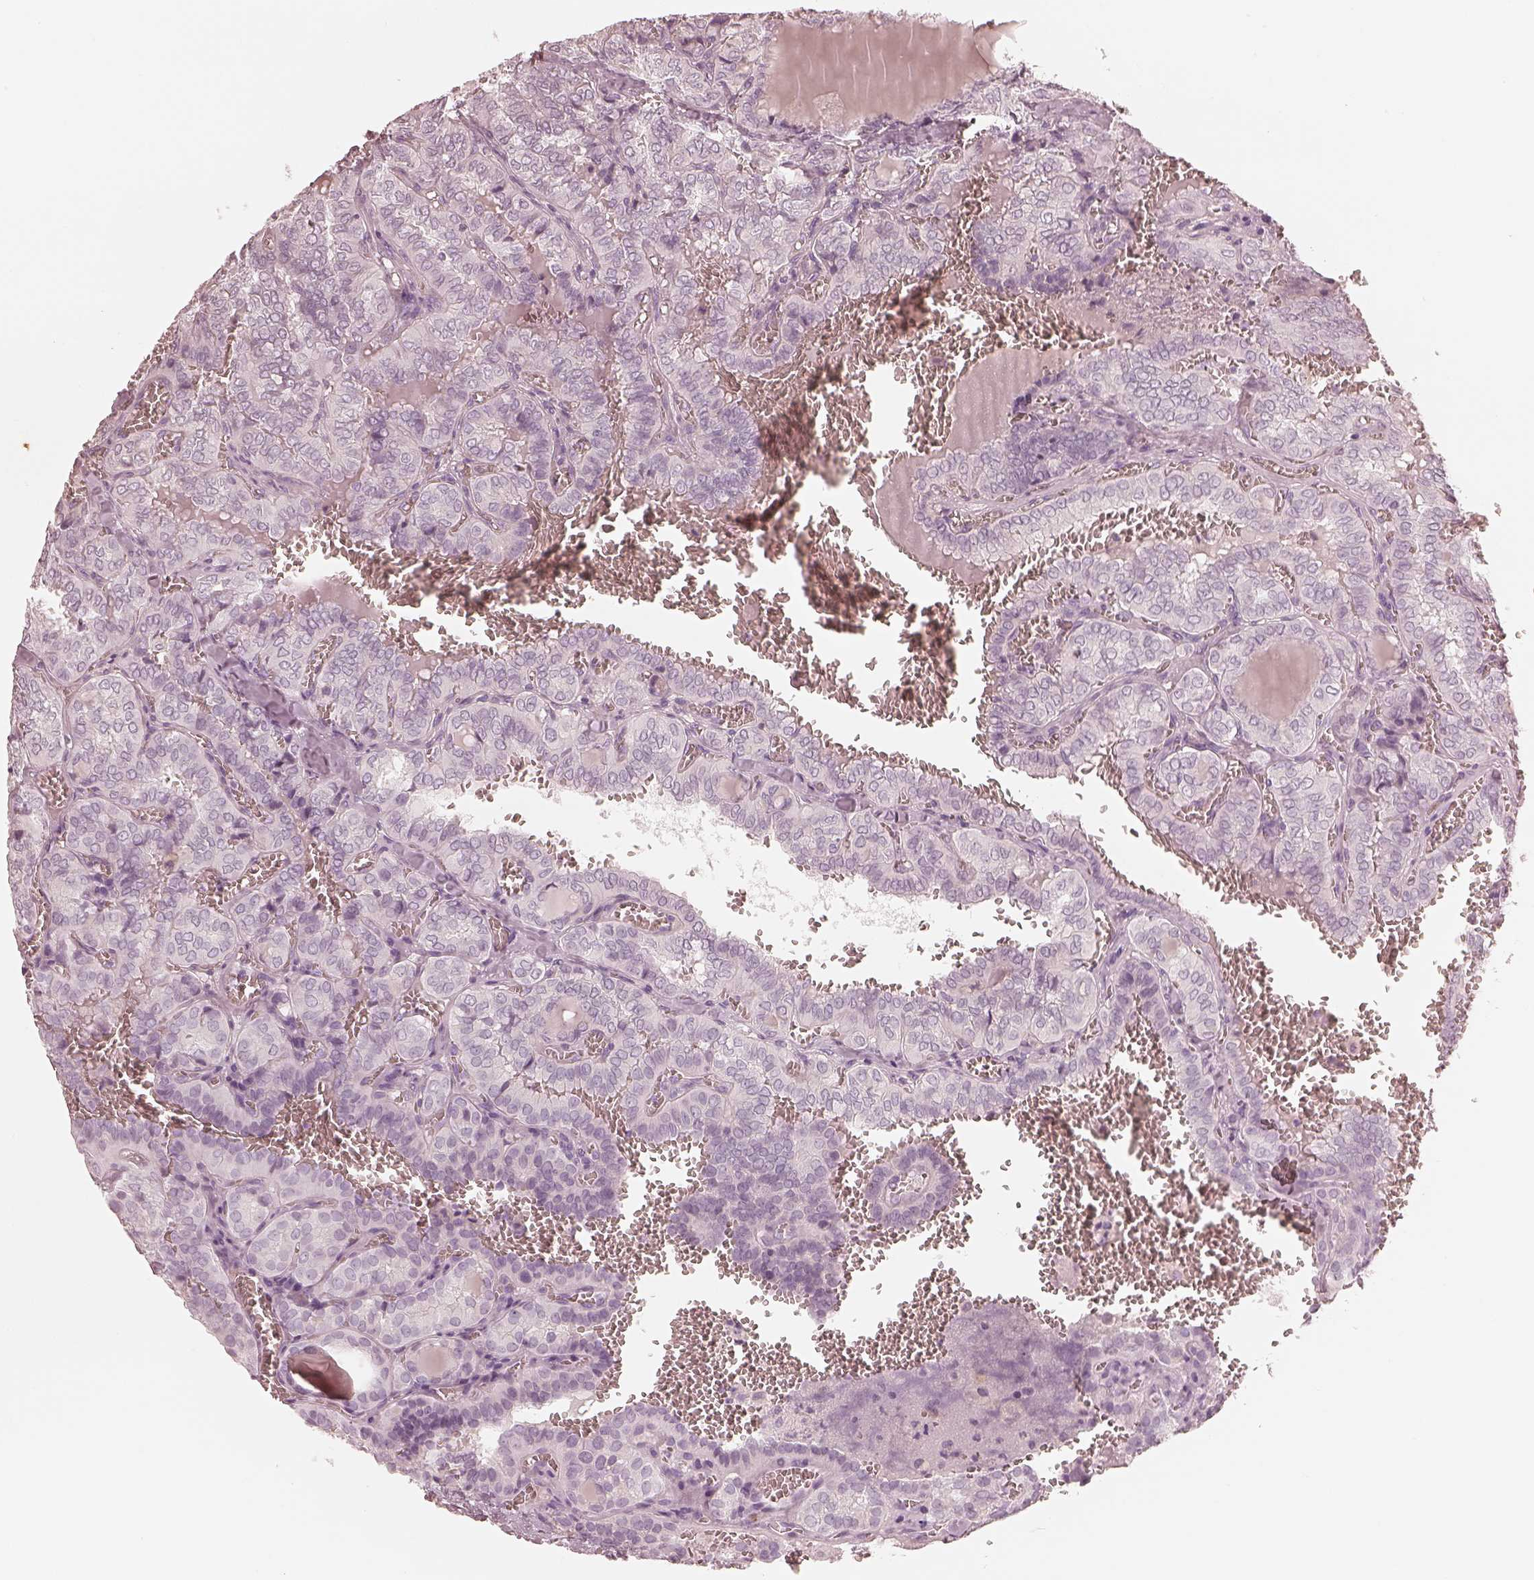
{"staining": {"intensity": "negative", "quantity": "none", "location": "none"}, "tissue": "thyroid cancer", "cell_type": "Tumor cells", "image_type": "cancer", "snomed": [{"axis": "morphology", "description": "Papillary adenocarcinoma, NOS"}, {"axis": "topography", "description": "Thyroid gland"}], "caption": "Papillary adenocarcinoma (thyroid) stained for a protein using IHC demonstrates no positivity tumor cells.", "gene": "CALR3", "patient": {"sex": "female", "age": 41}}